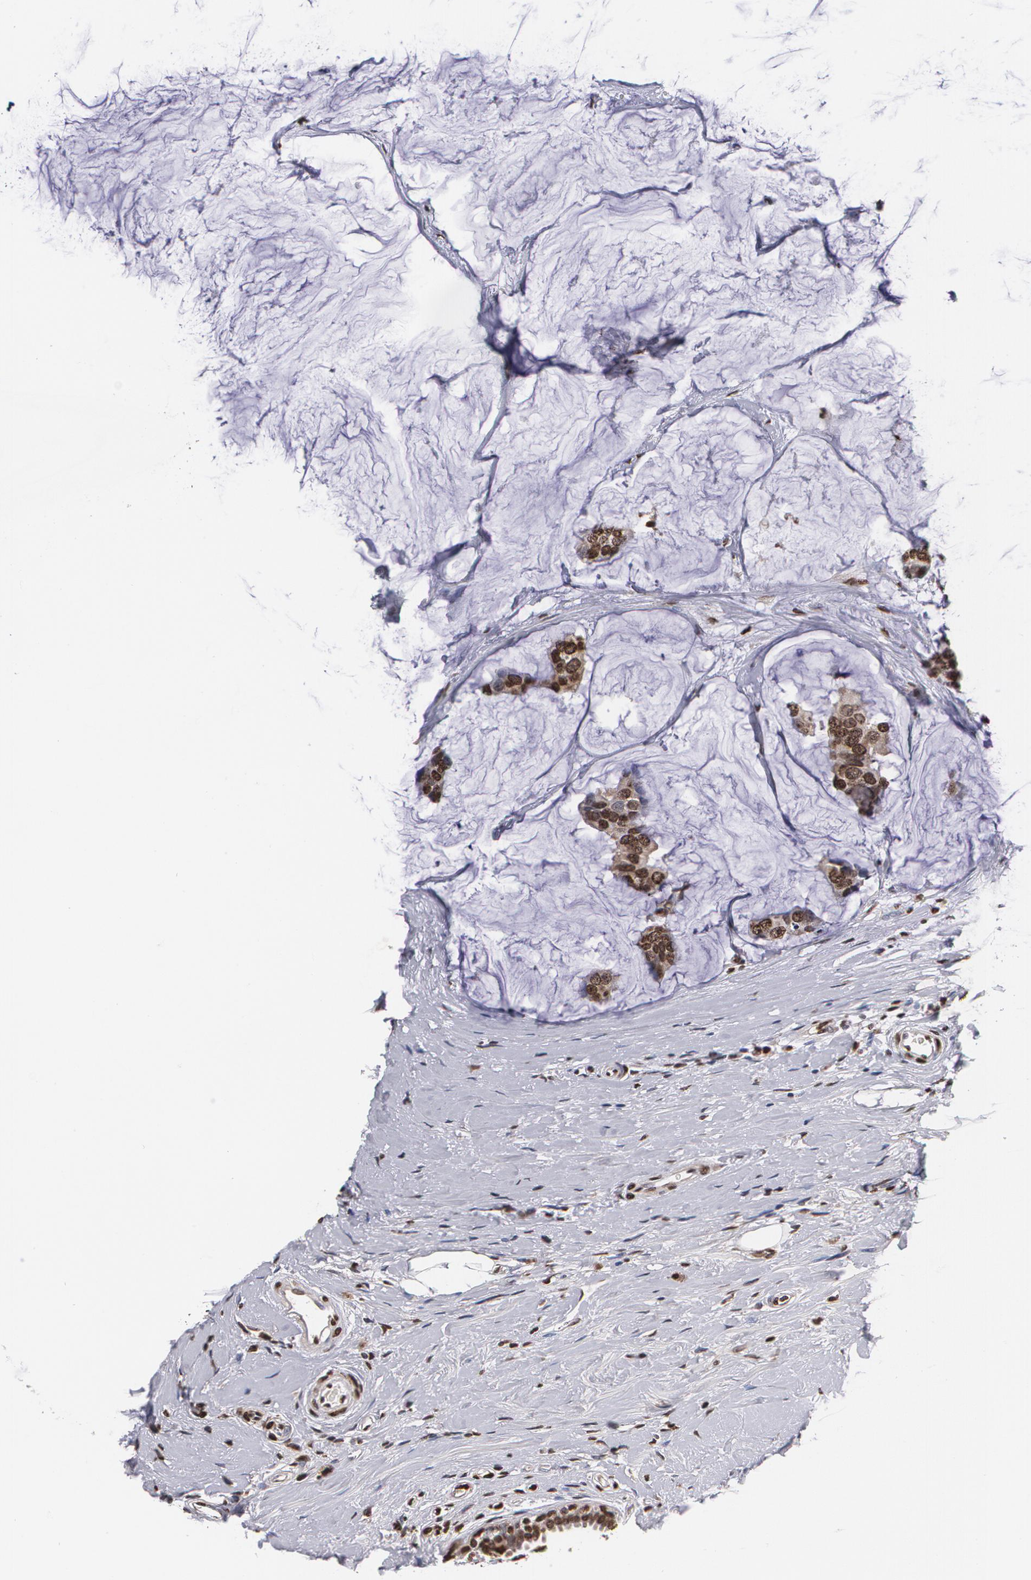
{"staining": {"intensity": "moderate", "quantity": ">75%", "location": "cytoplasmic/membranous,nuclear"}, "tissue": "breast cancer", "cell_type": "Tumor cells", "image_type": "cancer", "snomed": [{"axis": "morphology", "description": "Normal tissue, NOS"}, {"axis": "morphology", "description": "Duct carcinoma"}, {"axis": "topography", "description": "Breast"}], "caption": "Brown immunohistochemical staining in human breast cancer shows moderate cytoplasmic/membranous and nuclear expression in about >75% of tumor cells.", "gene": "MVP", "patient": {"sex": "female", "age": 50}}